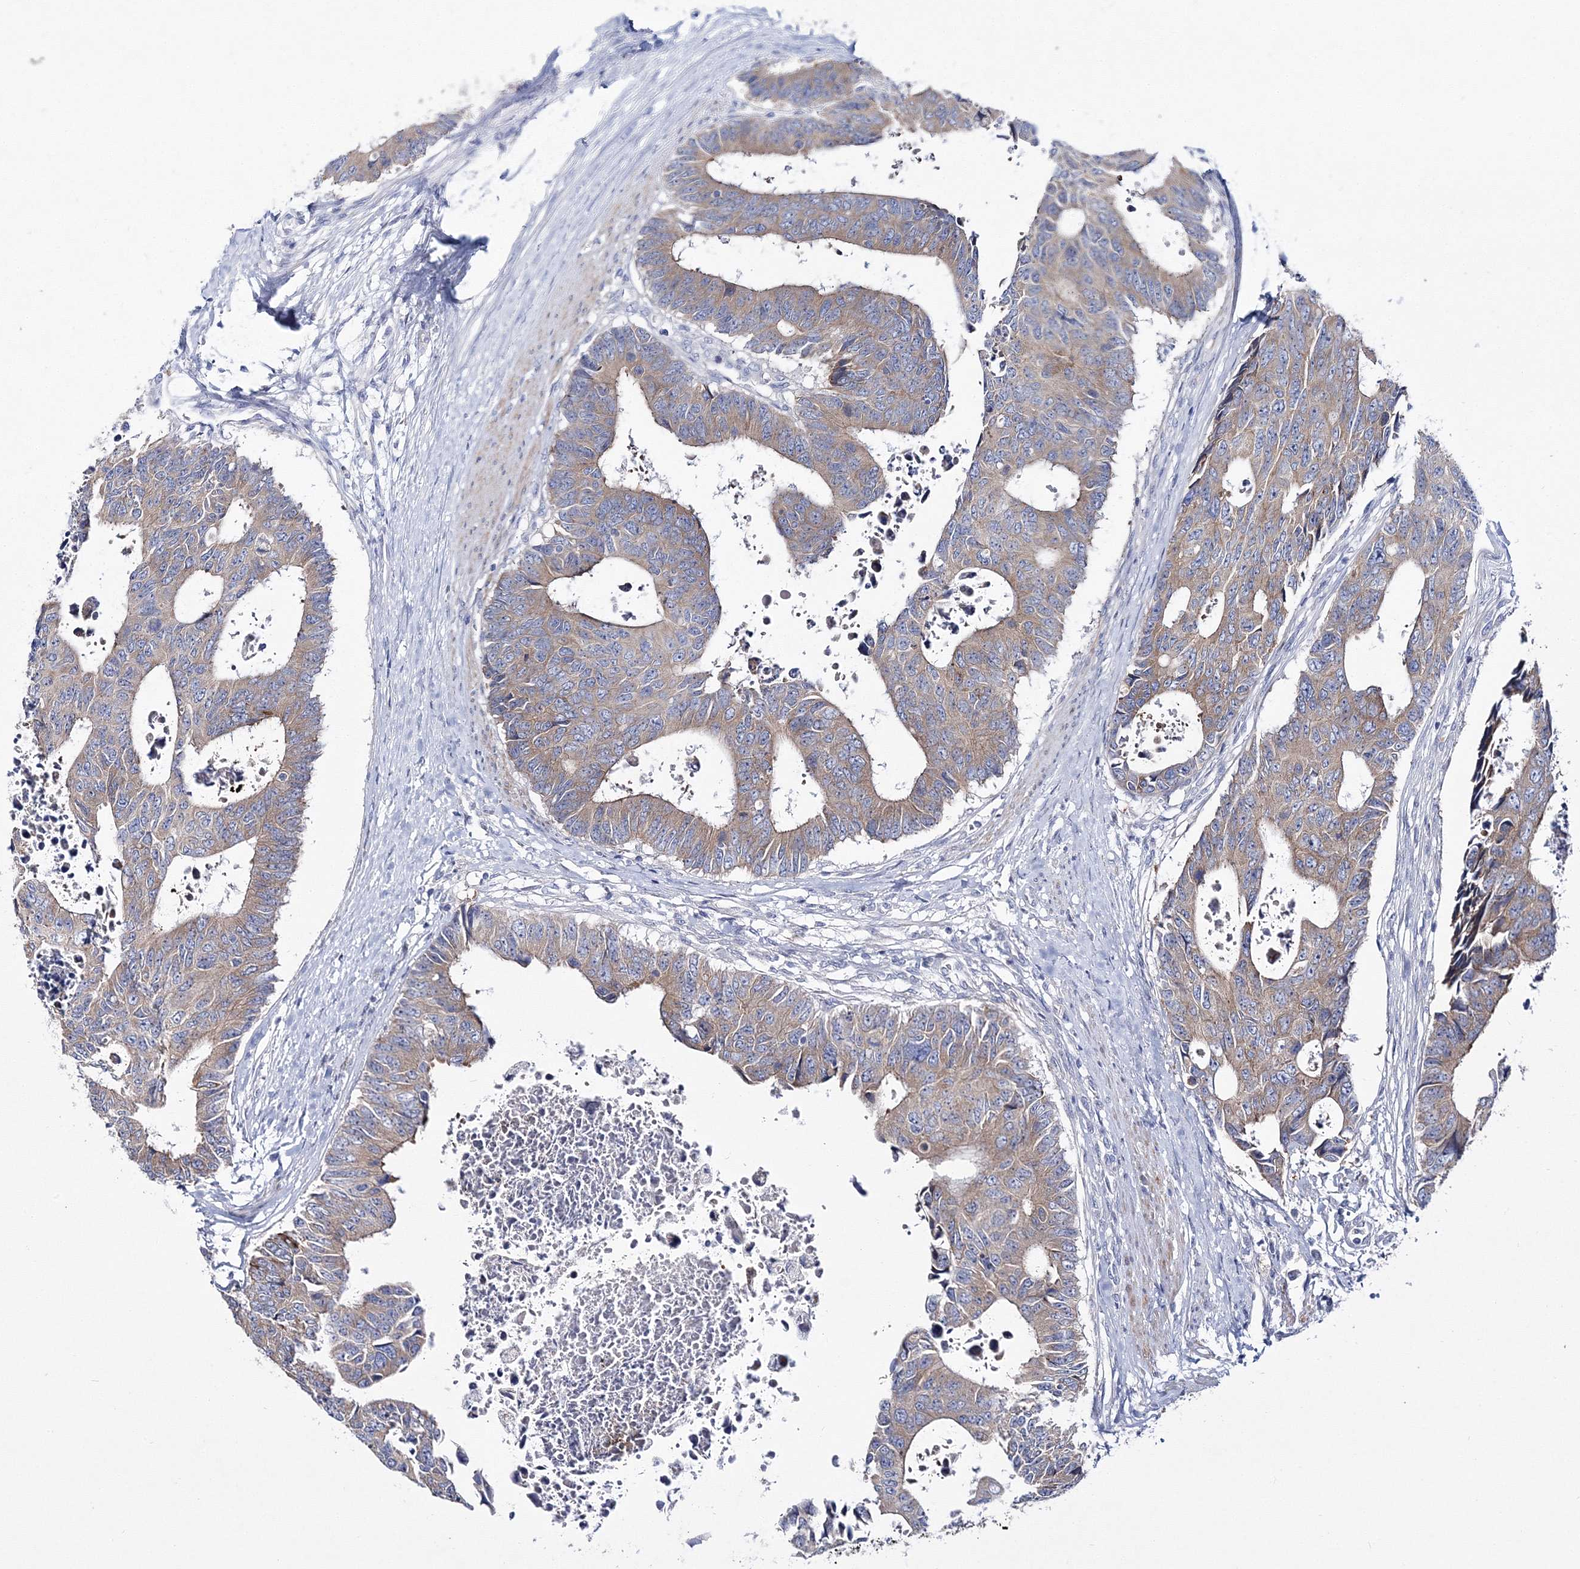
{"staining": {"intensity": "weak", "quantity": ">75%", "location": "cytoplasmic/membranous"}, "tissue": "colorectal cancer", "cell_type": "Tumor cells", "image_type": "cancer", "snomed": [{"axis": "morphology", "description": "Adenocarcinoma, NOS"}, {"axis": "topography", "description": "Rectum"}], "caption": "Brown immunohistochemical staining in human colorectal cancer (adenocarcinoma) reveals weak cytoplasmic/membranous expression in approximately >75% of tumor cells.", "gene": "ARHGAP32", "patient": {"sex": "male", "age": 84}}